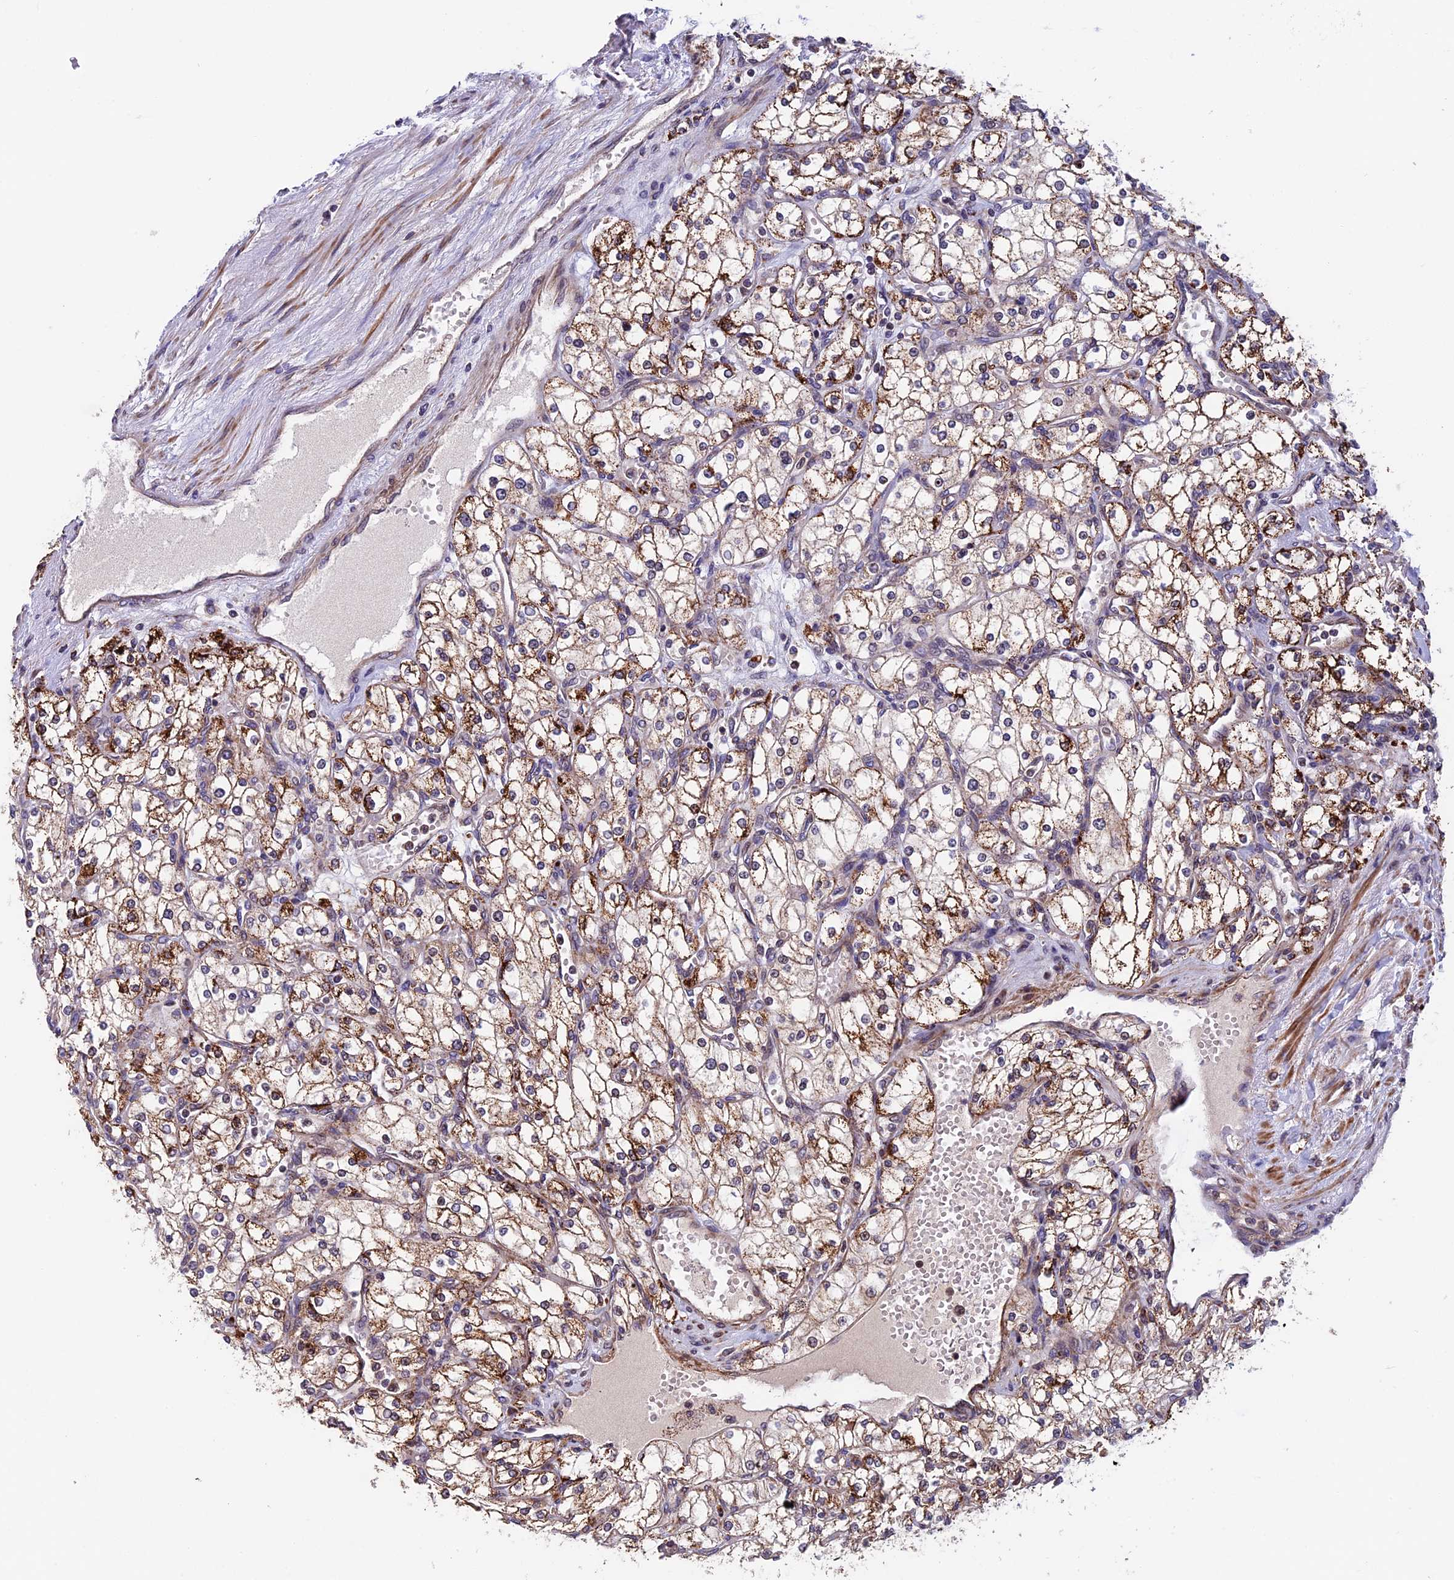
{"staining": {"intensity": "moderate", "quantity": ">75%", "location": "cytoplasmic/membranous"}, "tissue": "renal cancer", "cell_type": "Tumor cells", "image_type": "cancer", "snomed": [{"axis": "morphology", "description": "Adenocarcinoma, NOS"}, {"axis": "topography", "description": "Kidney"}], "caption": "Protein expression by immunohistochemistry (IHC) displays moderate cytoplasmic/membranous positivity in approximately >75% of tumor cells in renal cancer (adenocarcinoma).", "gene": "RNF17", "patient": {"sex": "male", "age": 80}}